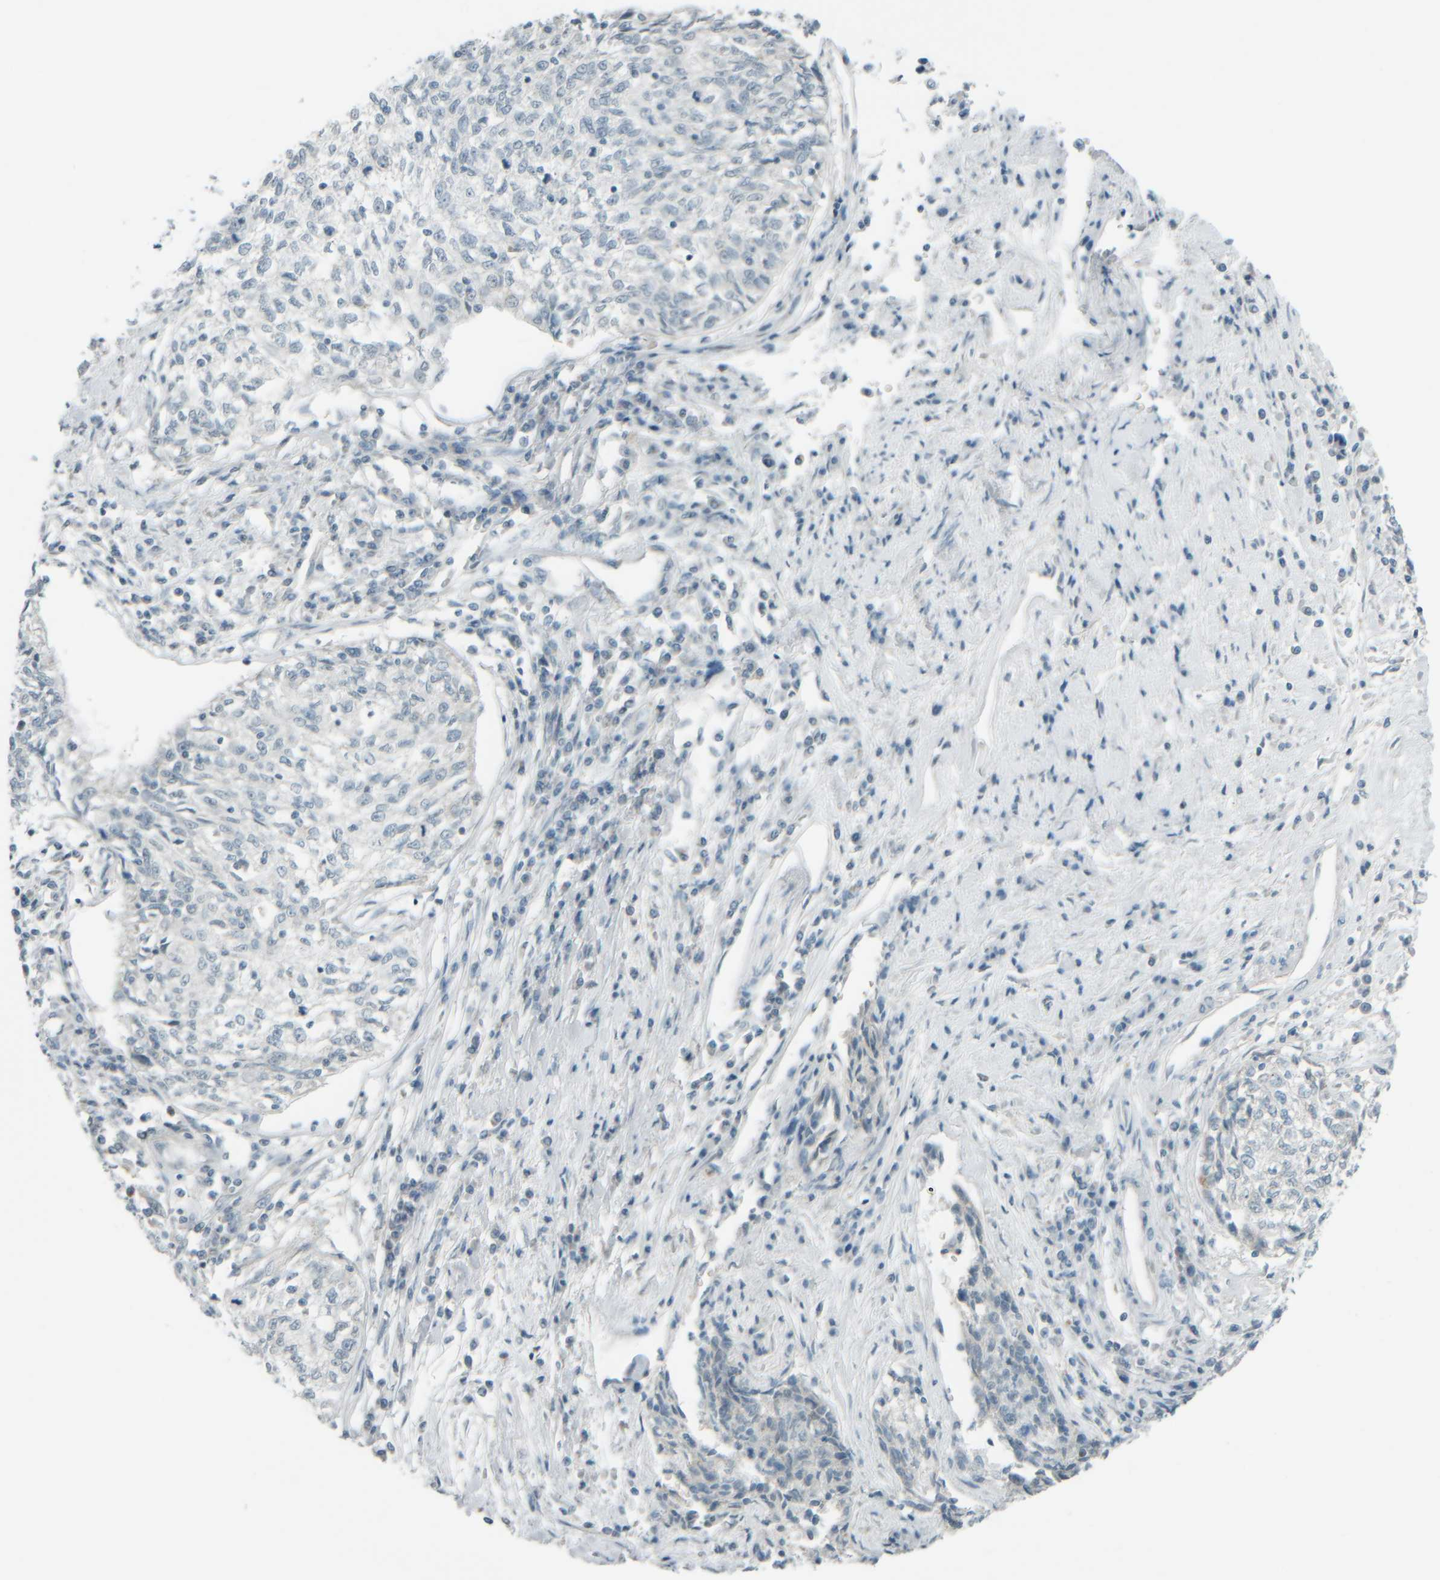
{"staining": {"intensity": "negative", "quantity": "none", "location": "none"}, "tissue": "cervical cancer", "cell_type": "Tumor cells", "image_type": "cancer", "snomed": [{"axis": "morphology", "description": "Squamous cell carcinoma, NOS"}, {"axis": "topography", "description": "Cervix"}], "caption": "An immunohistochemistry image of cervical cancer (squamous cell carcinoma) is shown. There is no staining in tumor cells of cervical cancer (squamous cell carcinoma).", "gene": "PTGES3L-AARSD1", "patient": {"sex": "female", "age": 57}}